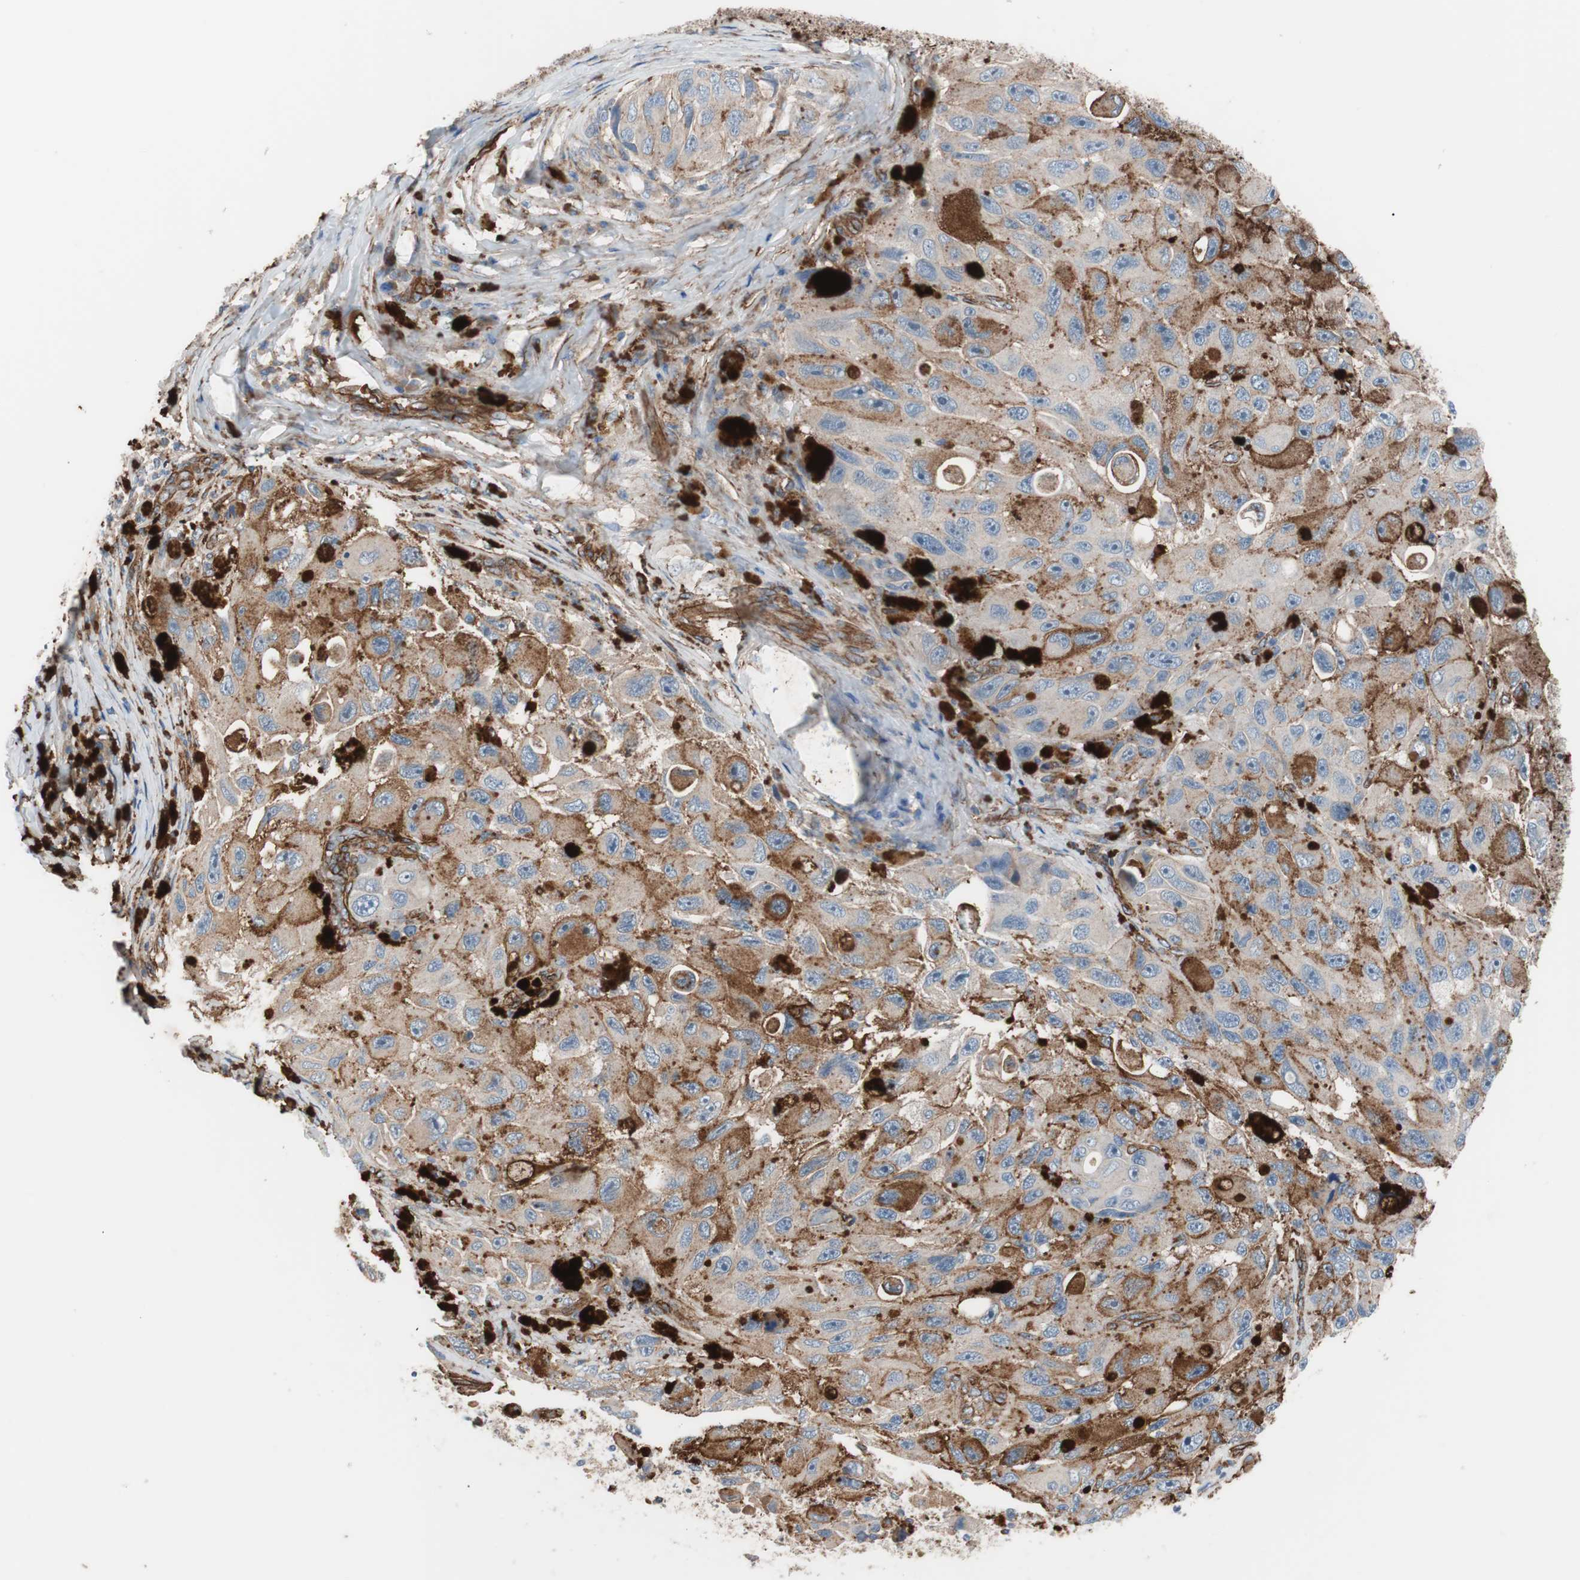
{"staining": {"intensity": "weak", "quantity": "<25%", "location": "cytoplasmic/membranous"}, "tissue": "melanoma", "cell_type": "Tumor cells", "image_type": "cancer", "snomed": [{"axis": "morphology", "description": "Malignant melanoma, NOS"}, {"axis": "topography", "description": "Skin"}], "caption": "Protein analysis of malignant melanoma reveals no significant positivity in tumor cells.", "gene": "SPINT1", "patient": {"sex": "female", "age": 73}}